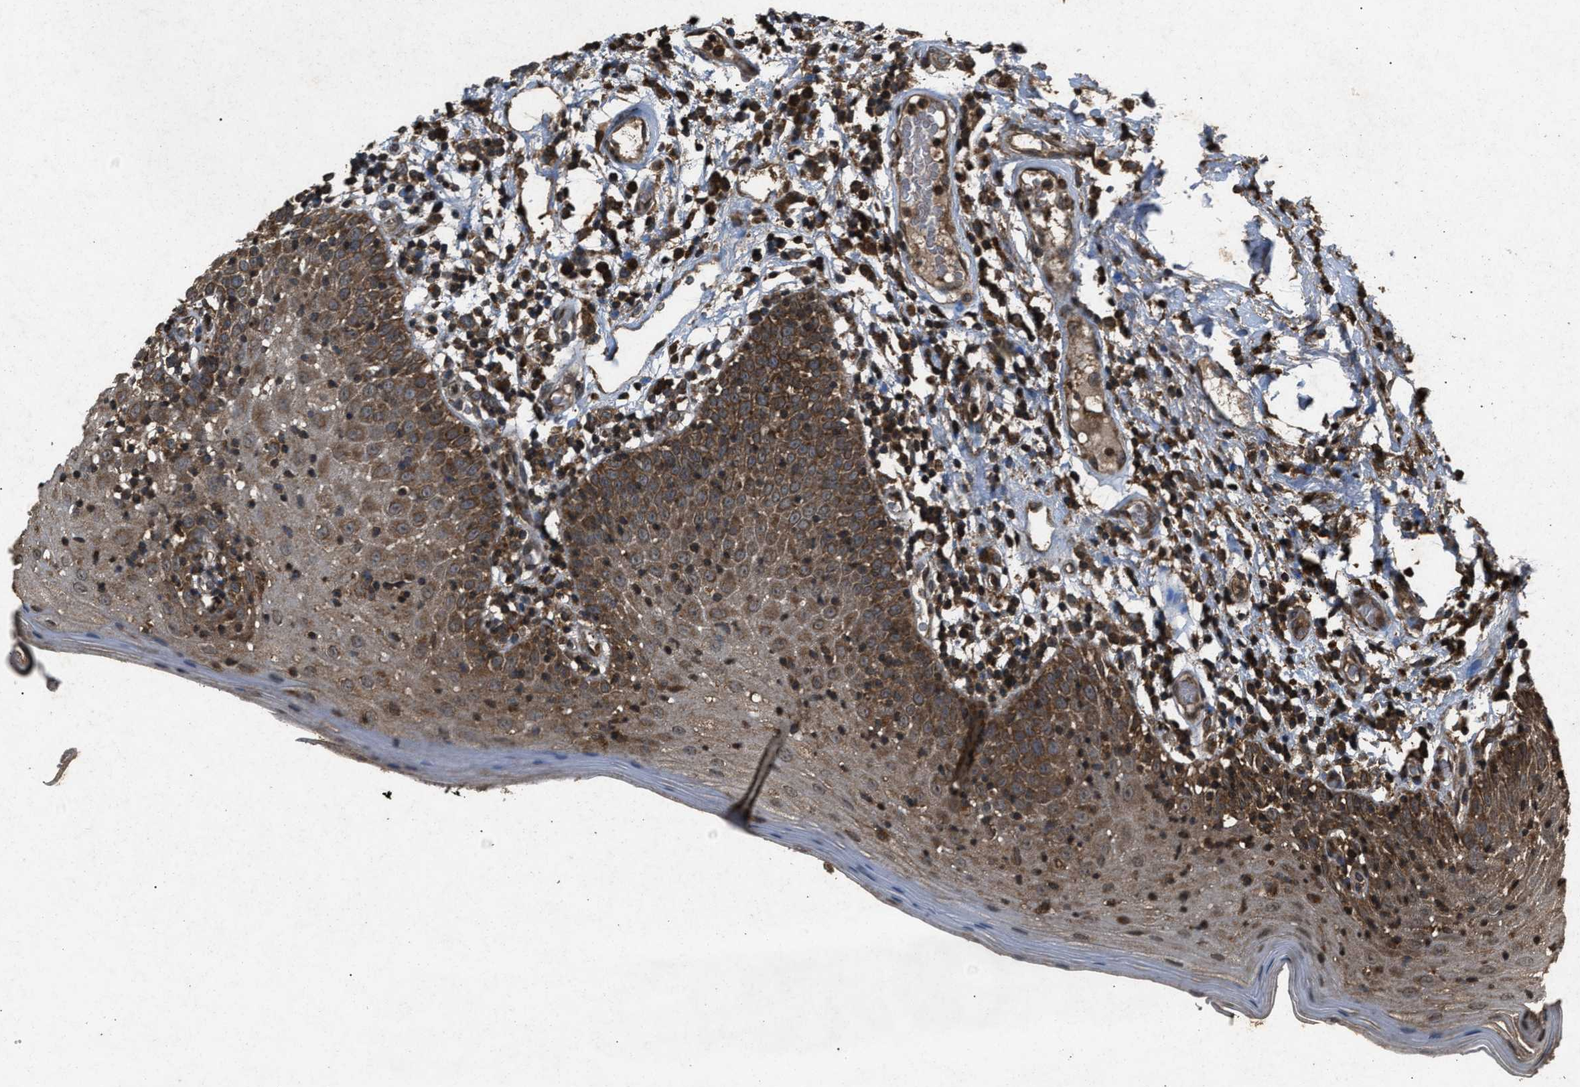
{"staining": {"intensity": "moderate", "quantity": ">75%", "location": "cytoplasmic/membranous"}, "tissue": "oral mucosa", "cell_type": "Squamous epithelial cells", "image_type": "normal", "snomed": [{"axis": "morphology", "description": "Normal tissue, NOS"}, {"axis": "morphology", "description": "Squamous cell carcinoma, NOS"}, {"axis": "topography", "description": "Skeletal muscle"}, {"axis": "topography", "description": "Oral tissue"}], "caption": "Oral mucosa stained for a protein demonstrates moderate cytoplasmic/membranous positivity in squamous epithelial cells.", "gene": "OAS1", "patient": {"sex": "male", "age": 71}}